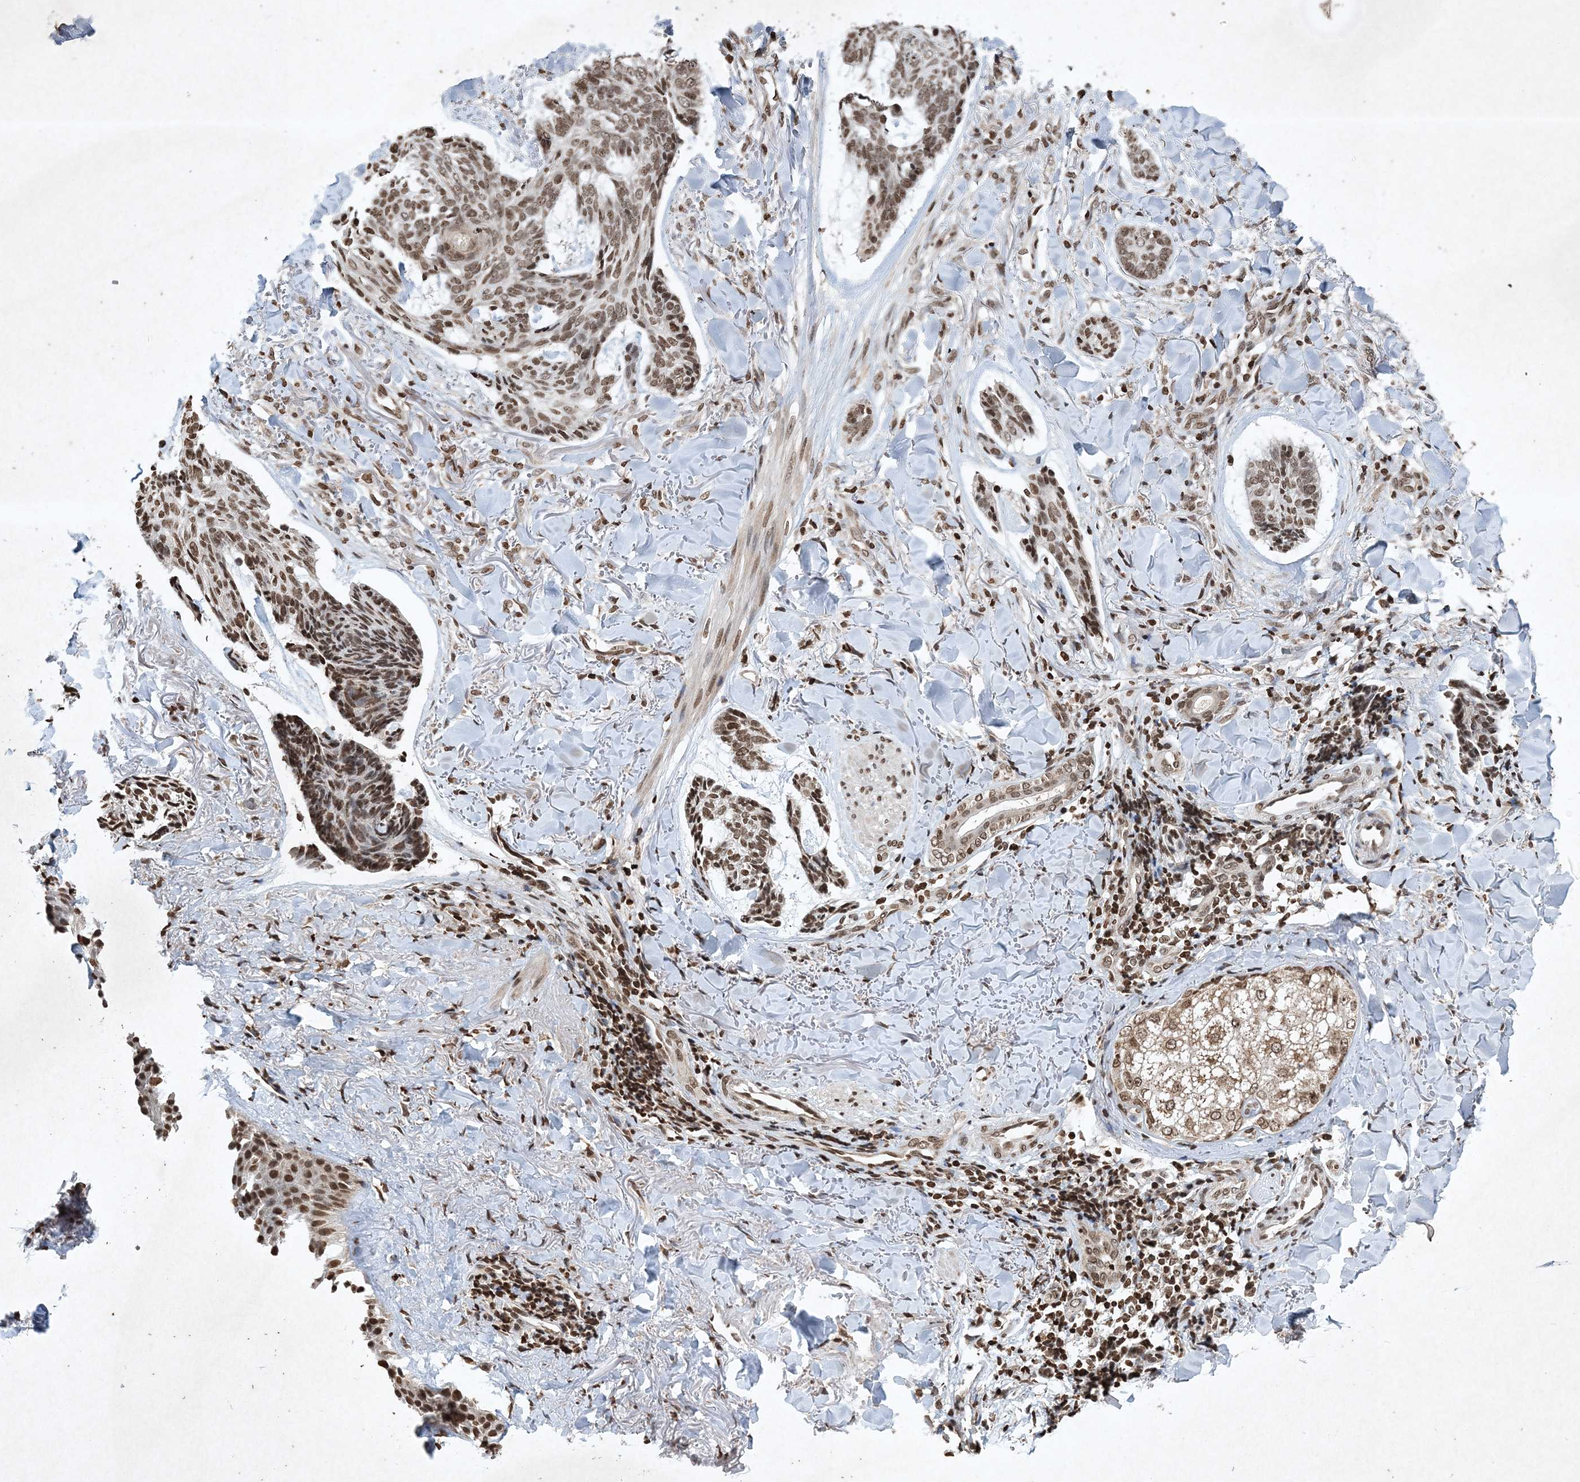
{"staining": {"intensity": "moderate", "quantity": ">75%", "location": "nuclear"}, "tissue": "skin cancer", "cell_type": "Tumor cells", "image_type": "cancer", "snomed": [{"axis": "morphology", "description": "Basal cell carcinoma"}, {"axis": "topography", "description": "Skin"}], "caption": "This histopathology image exhibits immunohistochemistry (IHC) staining of skin cancer (basal cell carcinoma), with medium moderate nuclear expression in approximately >75% of tumor cells.", "gene": "NEDD9", "patient": {"sex": "male", "age": 43}}